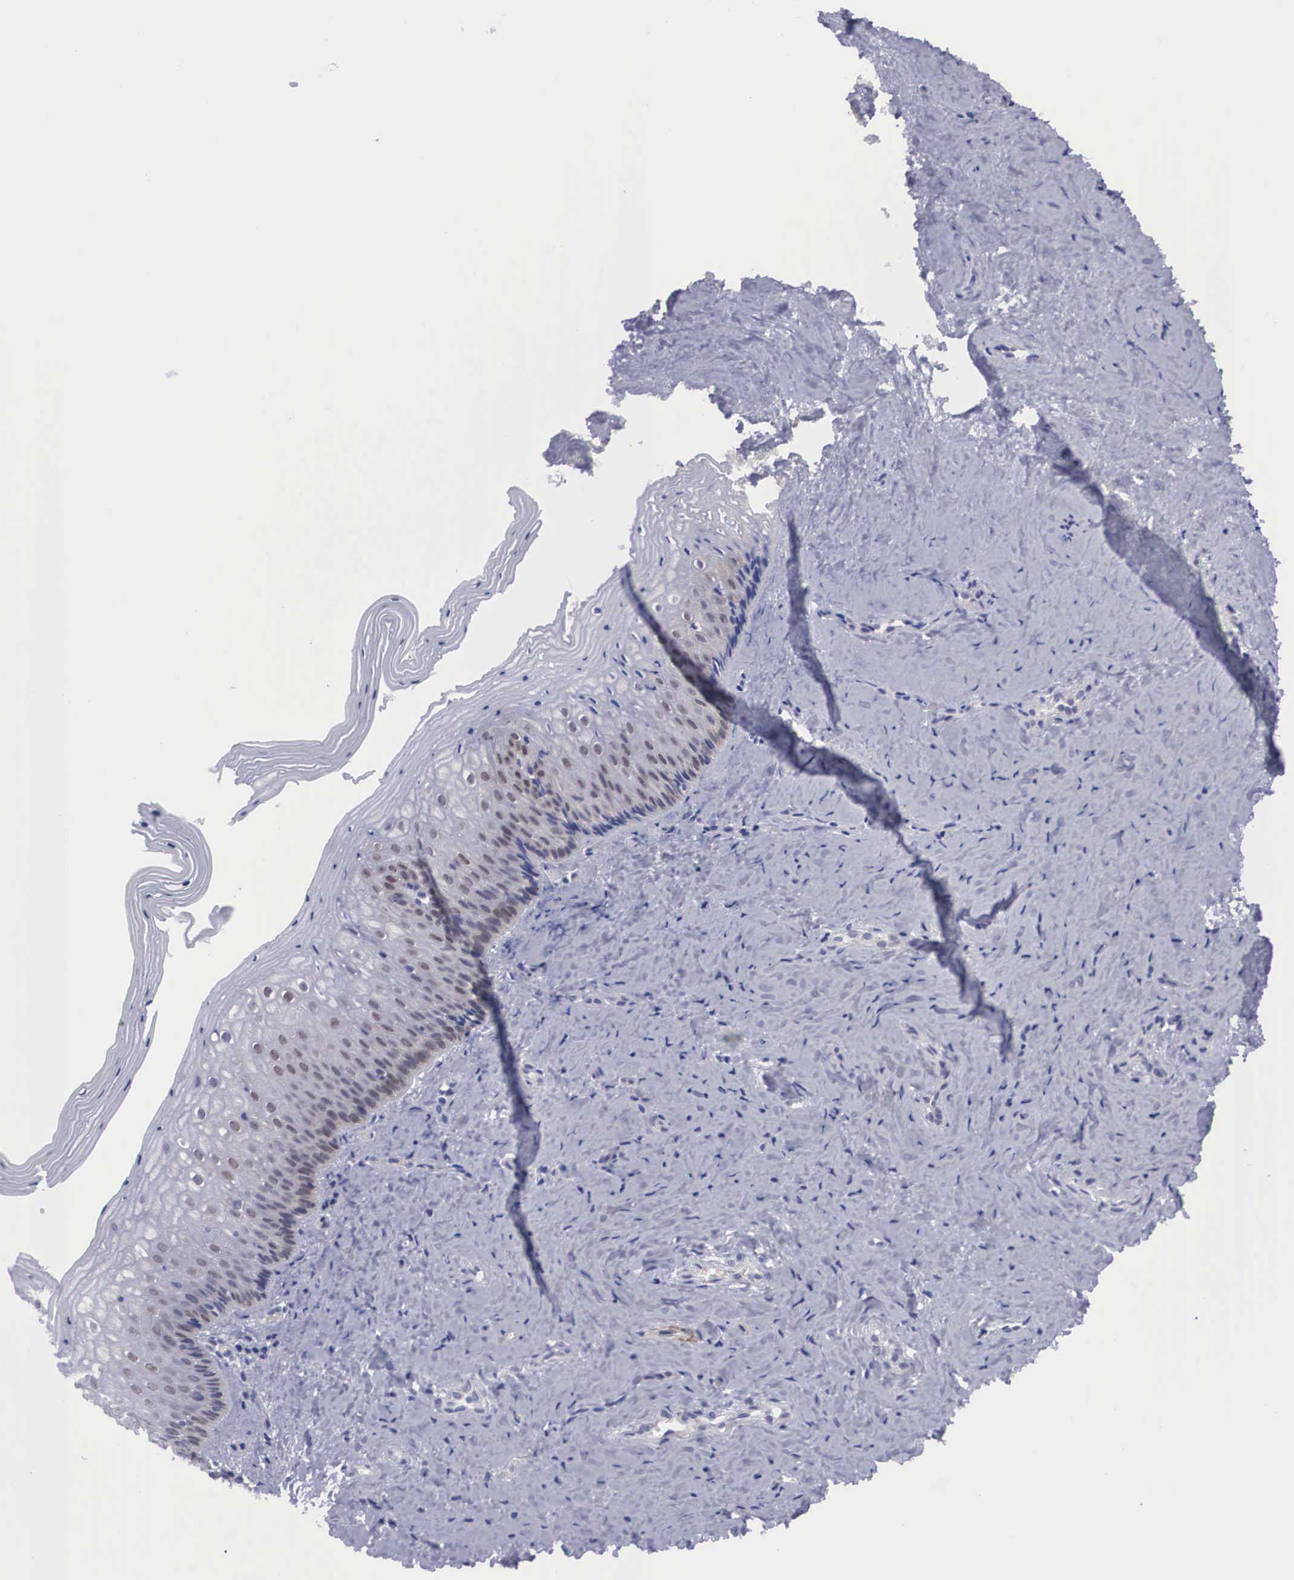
{"staining": {"intensity": "weak", "quantity": "25%-75%", "location": "nuclear"}, "tissue": "vagina", "cell_type": "Squamous epithelial cells", "image_type": "normal", "snomed": [{"axis": "morphology", "description": "Normal tissue, NOS"}, {"axis": "topography", "description": "Vagina"}], "caption": "Approximately 25%-75% of squamous epithelial cells in unremarkable vagina demonstrate weak nuclear protein staining as visualized by brown immunohistochemical staining.", "gene": "SOX11", "patient": {"sex": "female", "age": 46}}